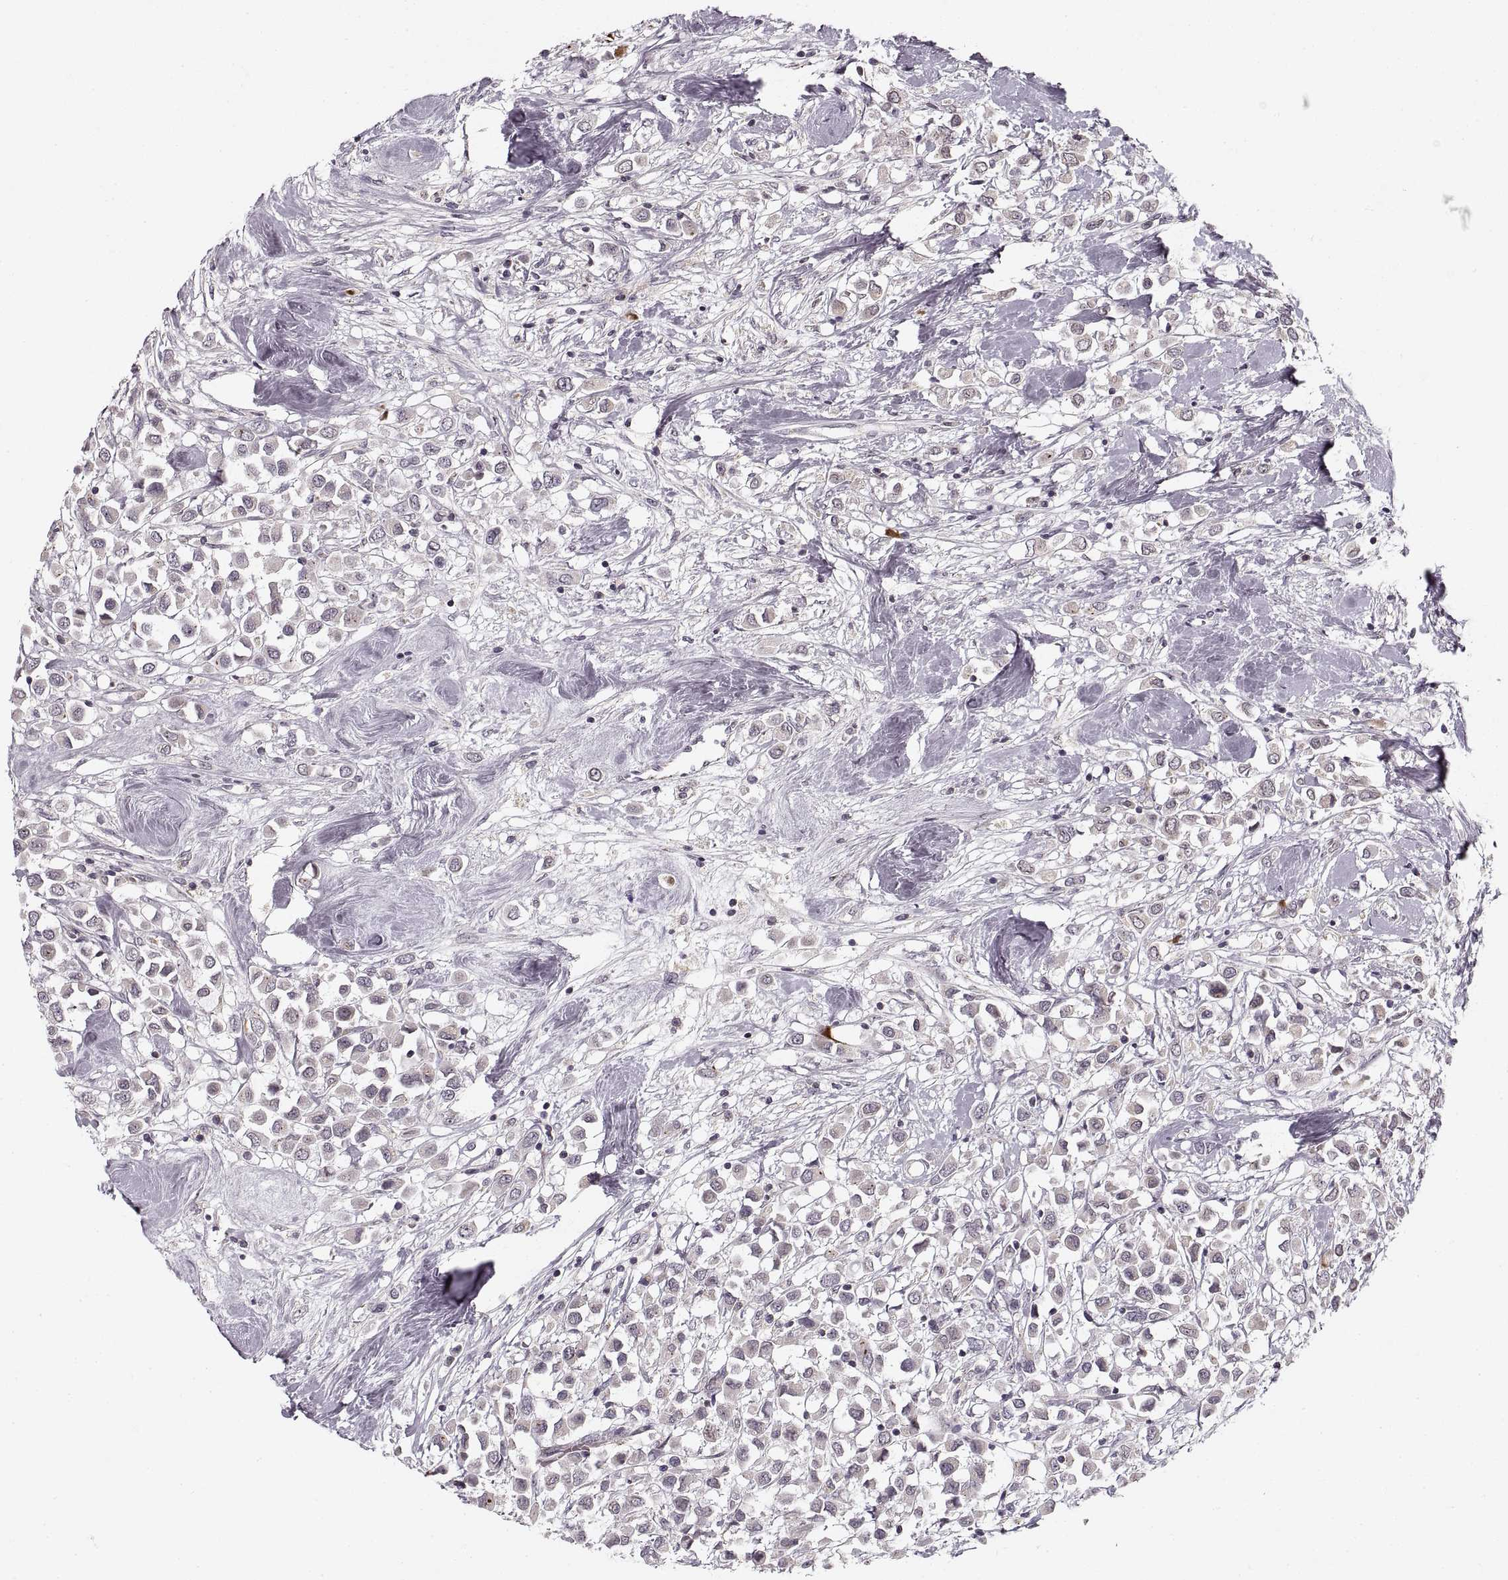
{"staining": {"intensity": "negative", "quantity": "none", "location": "none"}, "tissue": "breast cancer", "cell_type": "Tumor cells", "image_type": "cancer", "snomed": [{"axis": "morphology", "description": "Duct carcinoma"}, {"axis": "topography", "description": "Breast"}], "caption": "High magnification brightfield microscopy of invasive ductal carcinoma (breast) stained with DAB (brown) and counterstained with hematoxylin (blue): tumor cells show no significant expression.", "gene": "ASIC3", "patient": {"sex": "female", "age": 61}}